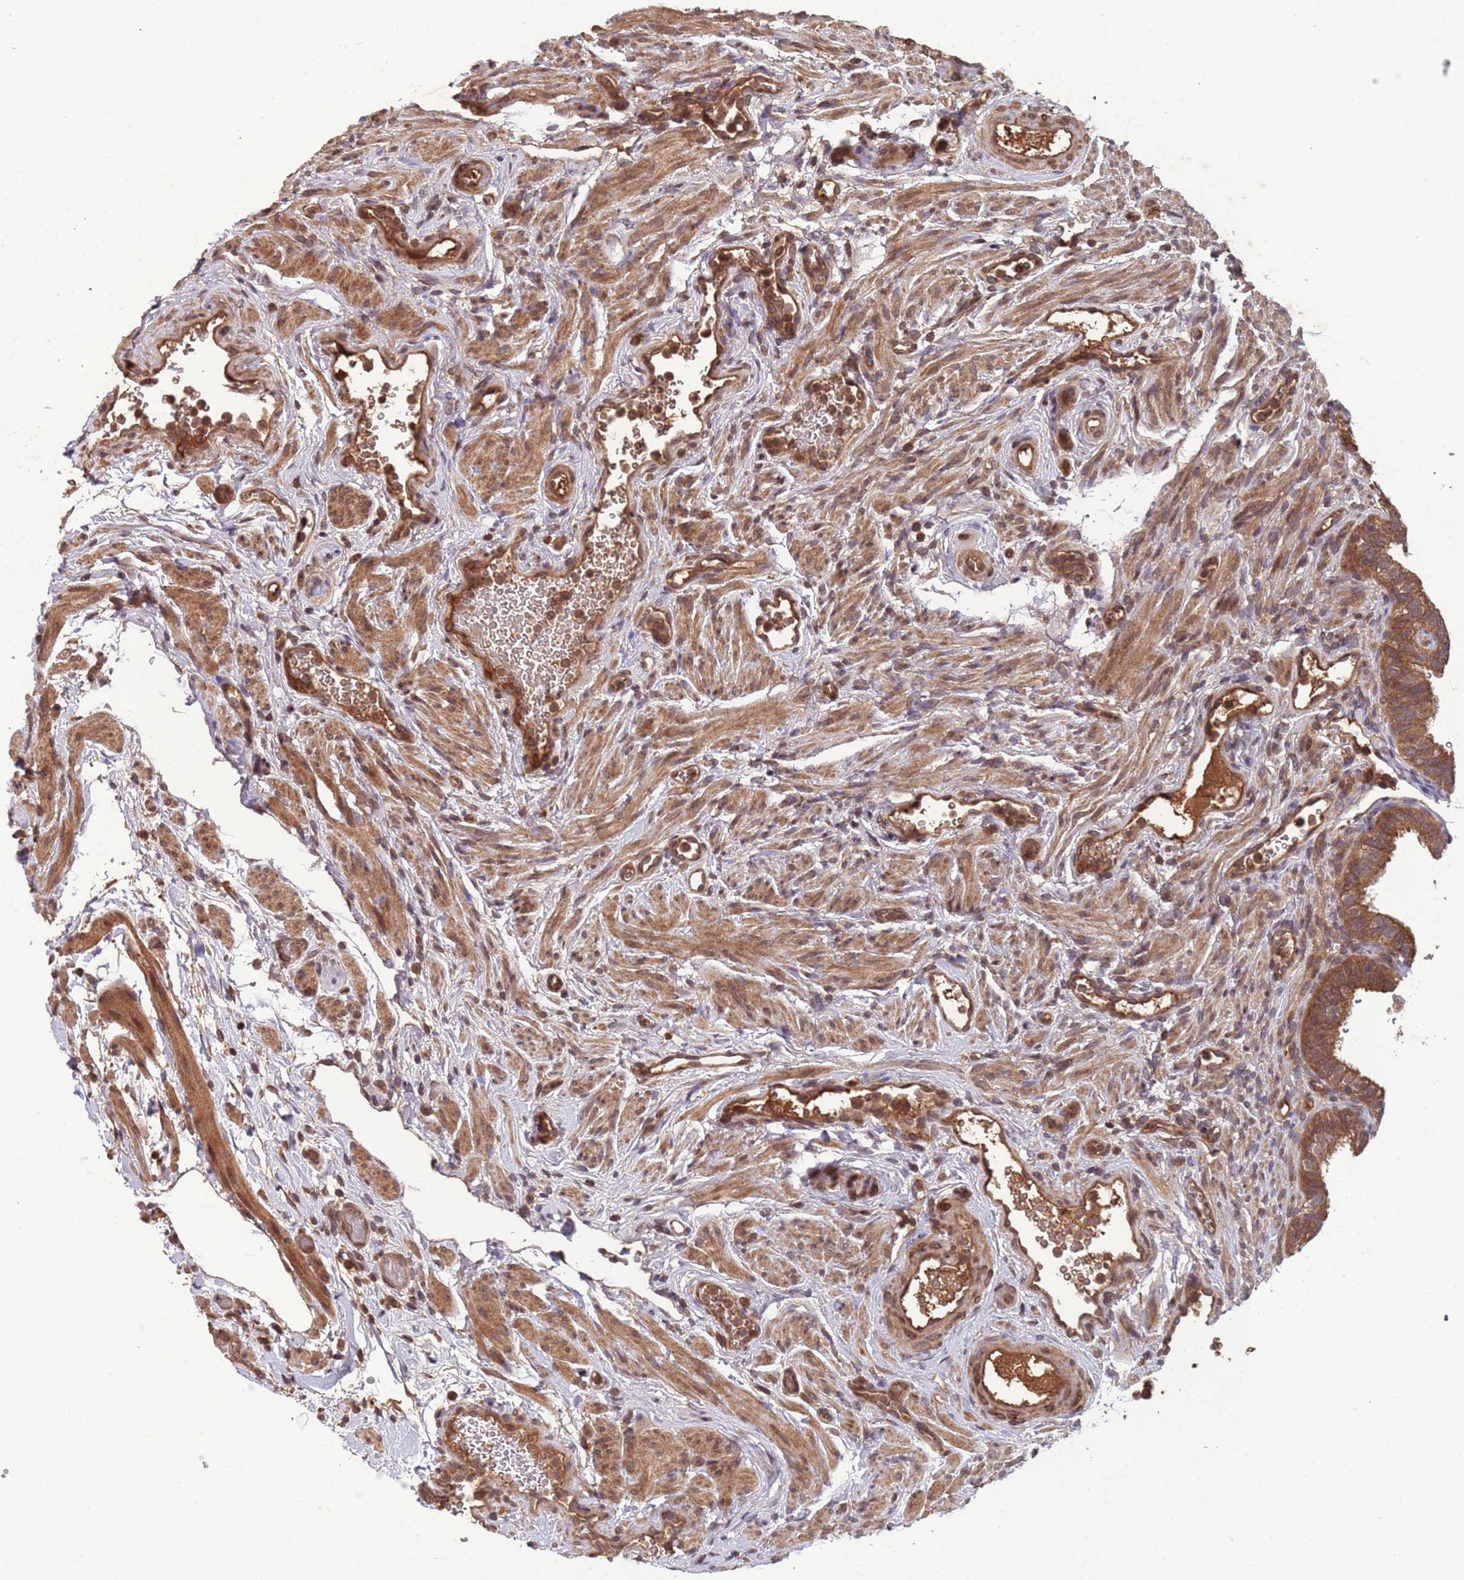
{"staining": {"intensity": "moderate", "quantity": ">75%", "location": "cytoplasmic/membranous"}, "tissue": "fallopian tube", "cell_type": "Glandular cells", "image_type": "normal", "snomed": [{"axis": "morphology", "description": "Normal tissue, NOS"}, {"axis": "topography", "description": "Fallopian tube"}], "caption": "Immunohistochemical staining of normal human fallopian tube exhibits >75% levels of moderate cytoplasmic/membranous protein staining in approximately >75% of glandular cells.", "gene": "ERI1", "patient": {"sex": "female", "age": 41}}